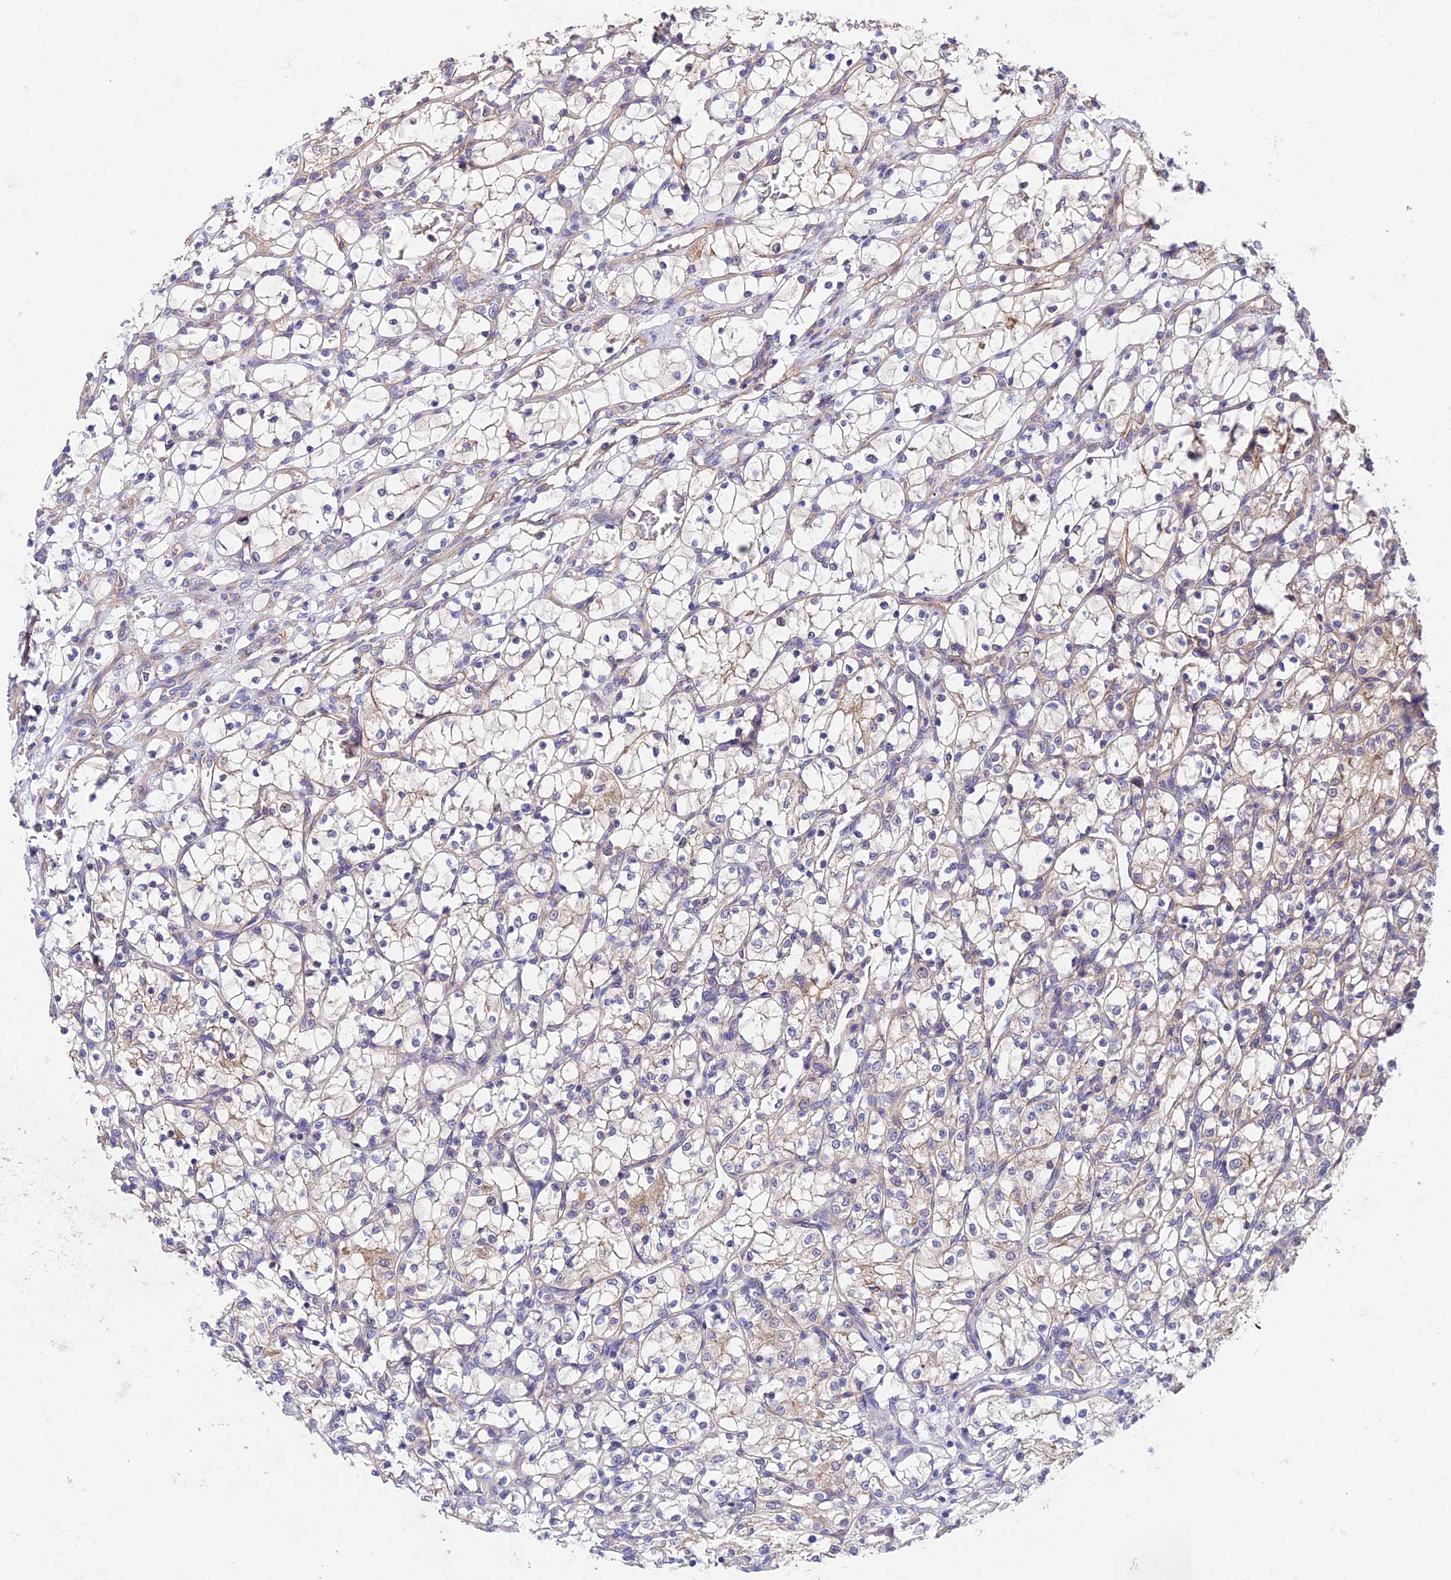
{"staining": {"intensity": "moderate", "quantity": "<25%", "location": "cytoplasmic/membranous"}, "tissue": "renal cancer", "cell_type": "Tumor cells", "image_type": "cancer", "snomed": [{"axis": "morphology", "description": "Adenocarcinoma, NOS"}, {"axis": "topography", "description": "Kidney"}], "caption": "Immunohistochemical staining of human renal cancer exhibits moderate cytoplasmic/membranous protein expression in about <25% of tumor cells. The staining is performed using DAB brown chromogen to label protein expression. The nuclei are counter-stained blue using hematoxylin.", "gene": "QRFP", "patient": {"sex": "female", "age": 69}}